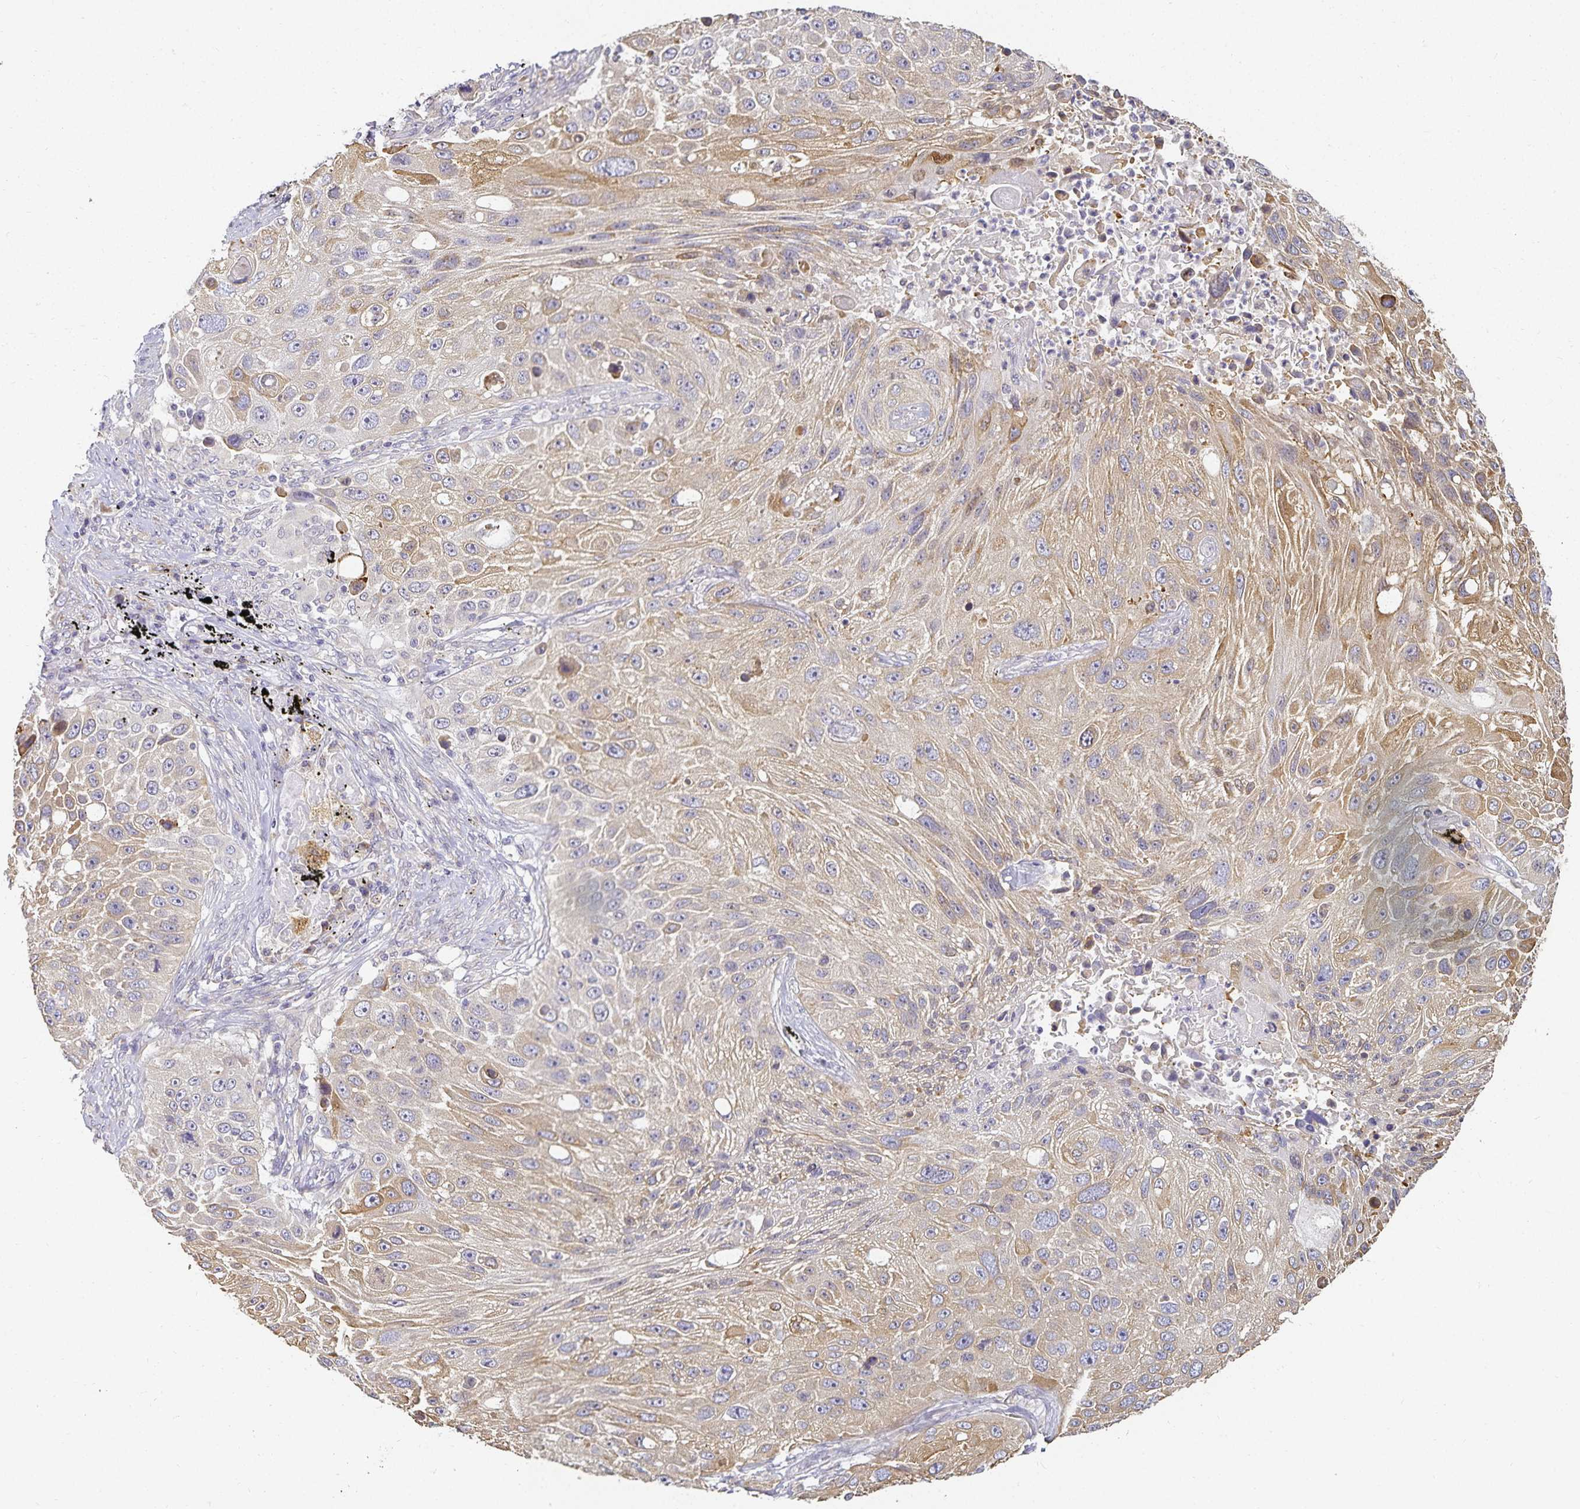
{"staining": {"intensity": "weak", "quantity": ">75%", "location": "cytoplasmic/membranous"}, "tissue": "lung cancer", "cell_type": "Tumor cells", "image_type": "cancer", "snomed": [{"axis": "morphology", "description": "Normal morphology"}, {"axis": "morphology", "description": "Squamous cell carcinoma, NOS"}, {"axis": "topography", "description": "Lymph node"}, {"axis": "topography", "description": "Lung"}], "caption": "A high-resolution histopathology image shows IHC staining of lung cancer, which reveals weak cytoplasmic/membranous expression in about >75% of tumor cells.", "gene": "GP2", "patient": {"sex": "male", "age": 67}}